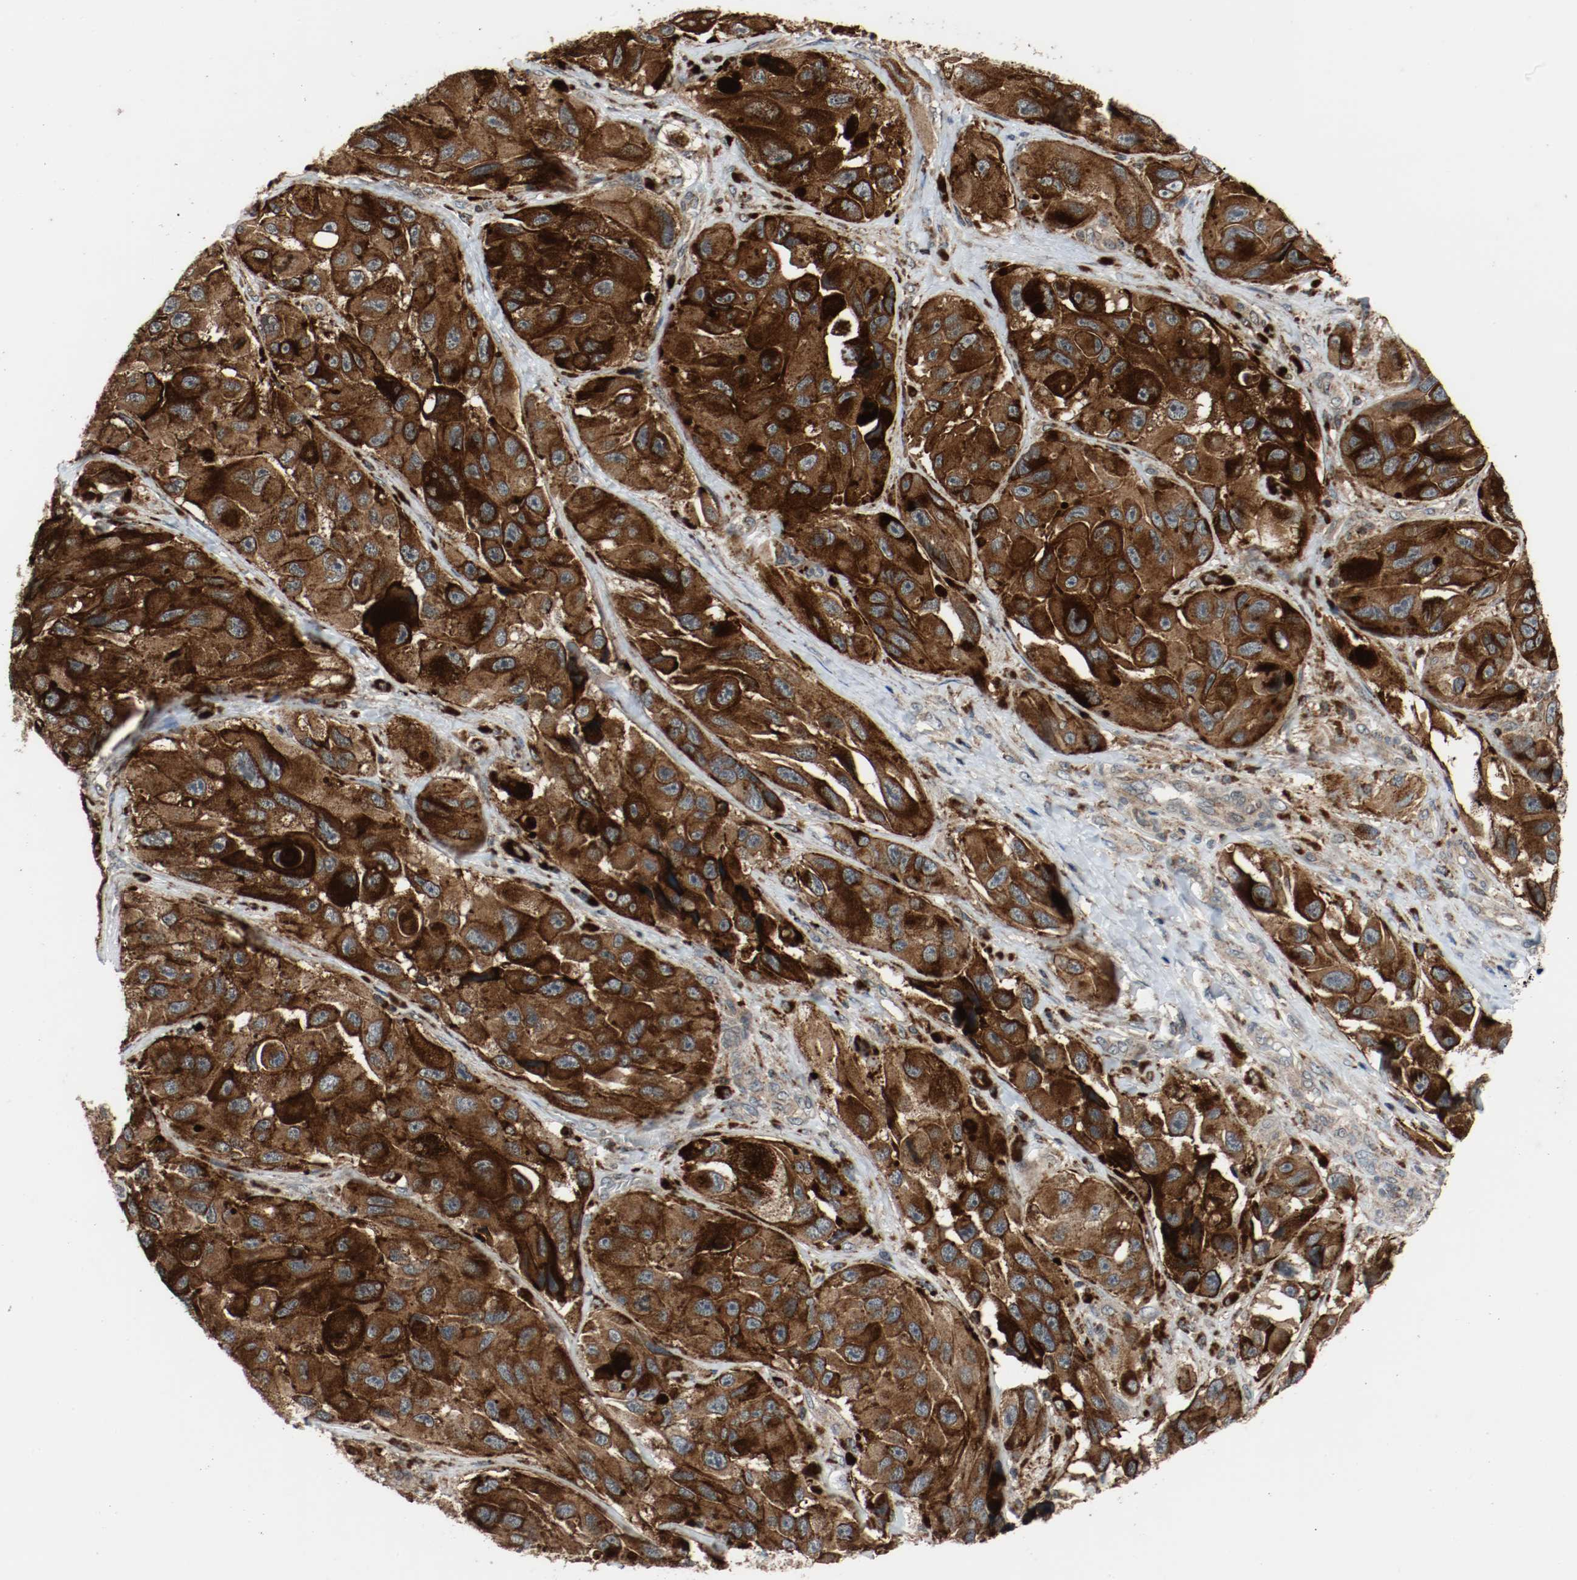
{"staining": {"intensity": "strong", "quantity": ">75%", "location": "cytoplasmic/membranous"}, "tissue": "melanoma", "cell_type": "Tumor cells", "image_type": "cancer", "snomed": [{"axis": "morphology", "description": "Malignant melanoma, NOS"}, {"axis": "topography", "description": "Skin"}], "caption": "Immunohistochemistry (IHC) of human melanoma reveals high levels of strong cytoplasmic/membranous positivity in approximately >75% of tumor cells.", "gene": "LAMP2", "patient": {"sex": "female", "age": 73}}